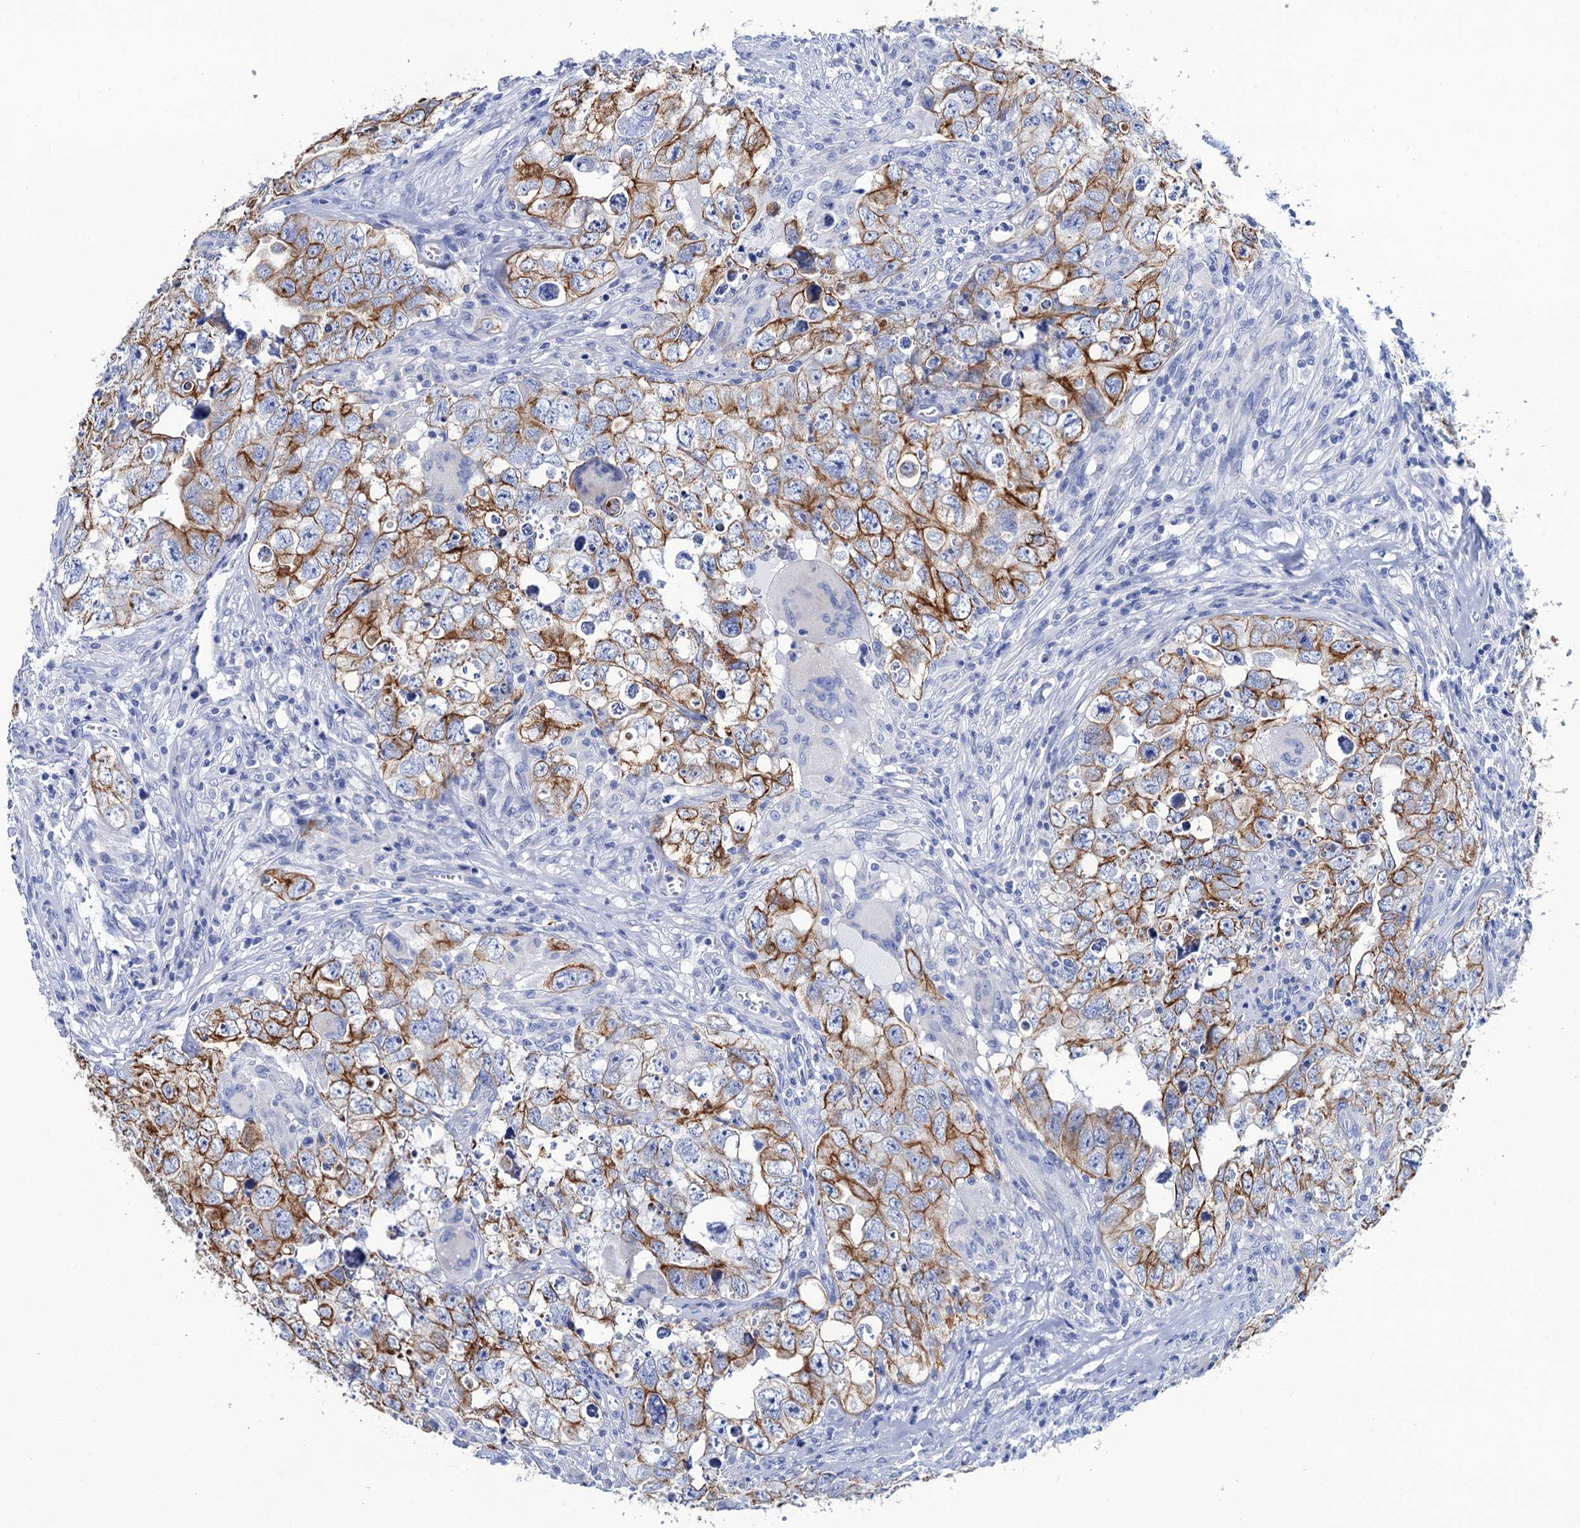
{"staining": {"intensity": "moderate", "quantity": ">75%", "location": "cytoplasmic/membranous"}, "tissue": "testis cancer", "cell_type": "Tumor cells", "image_type": "cancer", "snomed": [{"axis": "morphology", "description": "Seminoma, NOS"}, {"axis": "morphology", "description": "Carcinoma, Embryonal, NOS"}, {"axis": "topography", "description": "Testis"}], "caption": "Testis embryonal carcinoma was stained to show a protein in brown. There is medium levels of moderate cytoplasmic/membranous positivity in approximately >75% of tumor cells.", "gene": "RAB3IP", "patient": {"sex": "male", "age": 43}}